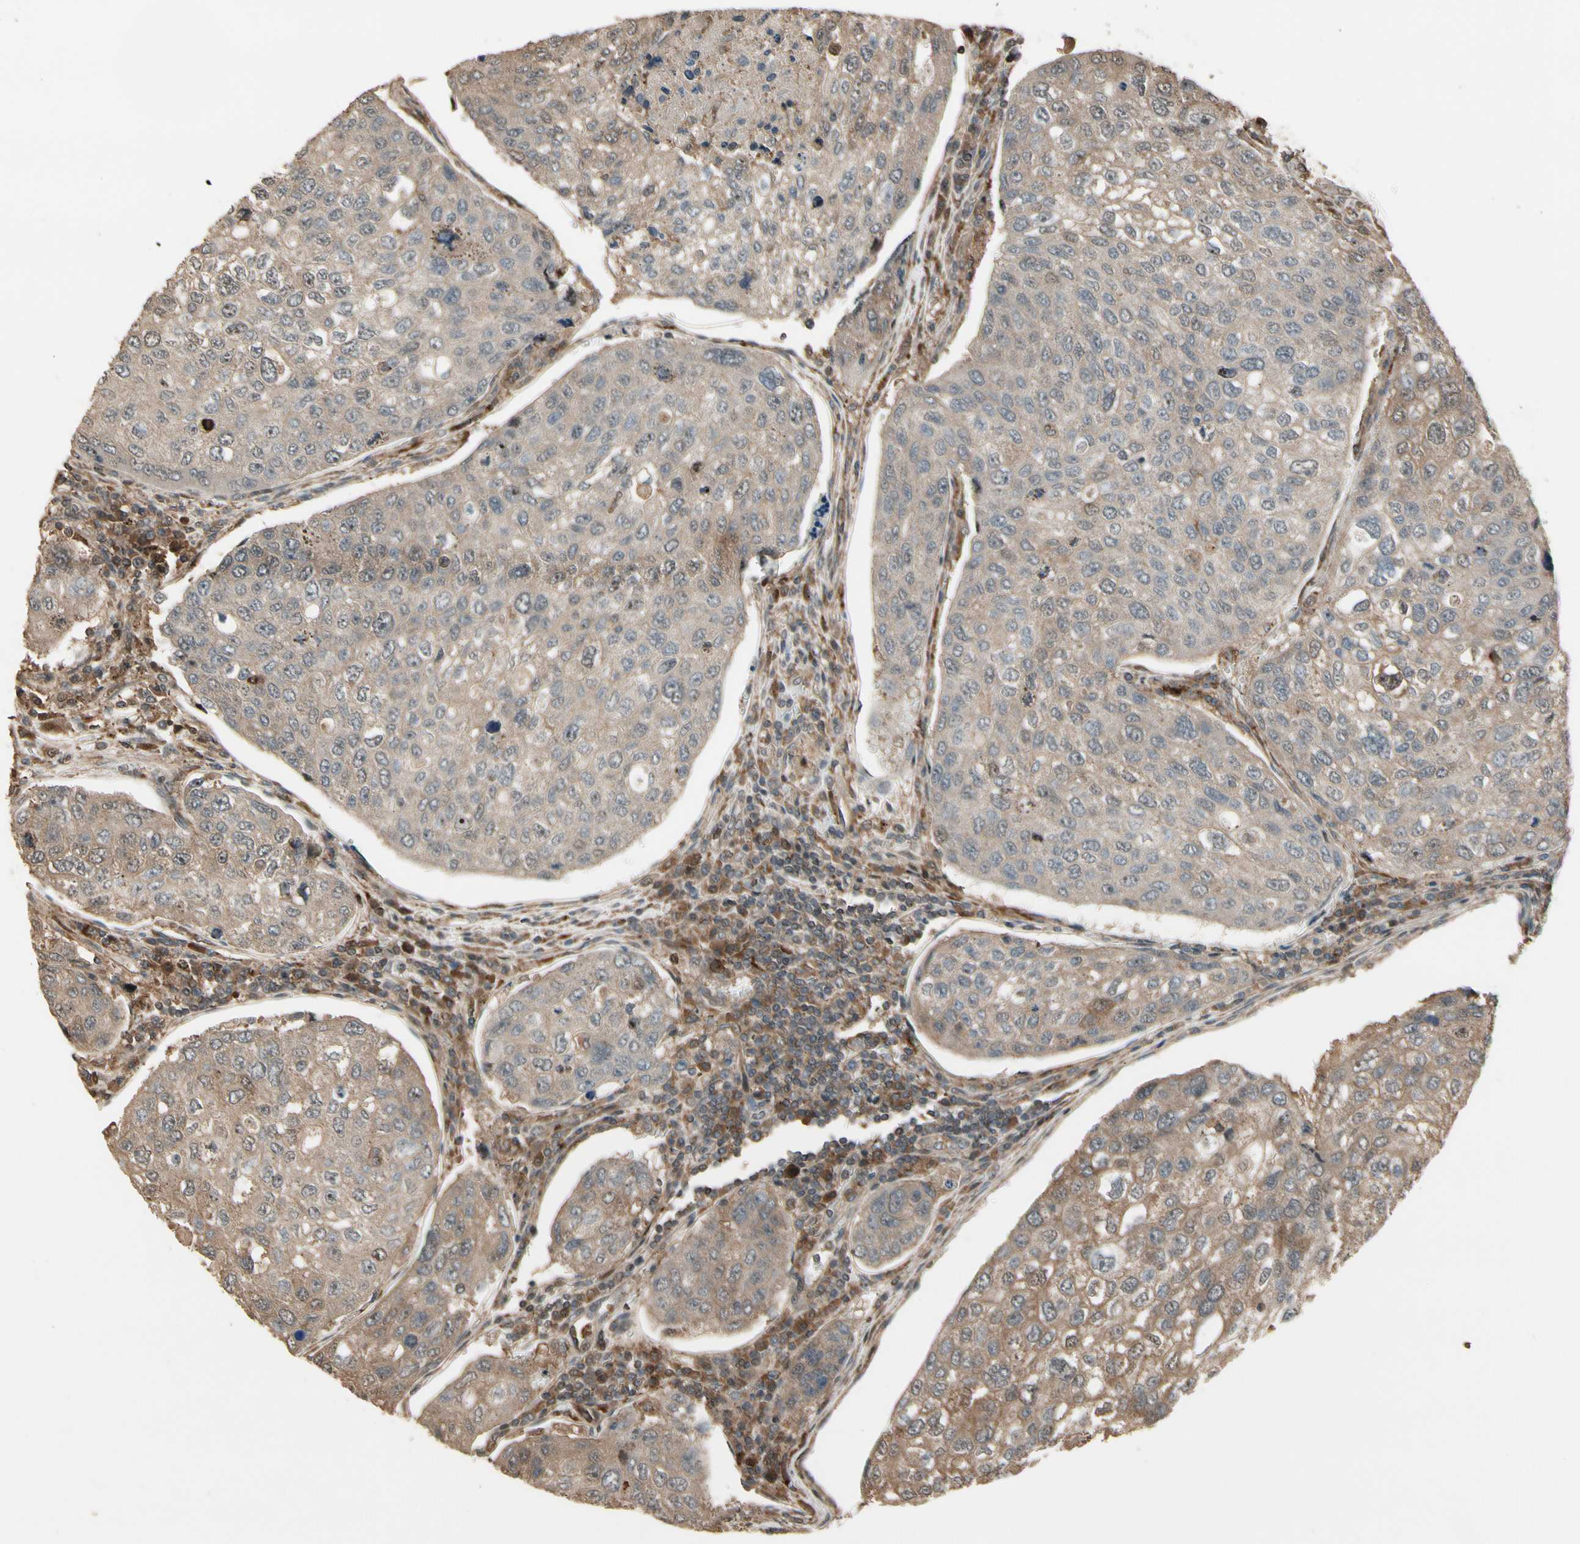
{"staining": {"intensity": "weak", "quantity": ">75%", "location": "cytoplasmic/membranous"}, "tissue": "urothelial cancer", "cell_type": "Tumor cells", "image_type": "cancer", "snomed": [{"axis": "morphology", "description": "Urothelial carcinoma, High grade"}, {"axis": "topography", "description": "Lymph node"}, {"axis": "topography", "description": "Urinary bladder"}], "caption": "Tumor cells display low levels of weak cytoplasmic/membranous staining in approximately >75% of cells in human urothelial carcinoma (high-grade). (Brightfield microscopy of DAB IHC at high magnification).", "gene": "CSF1R", "patient": {"sex": "male", "age": 51}}